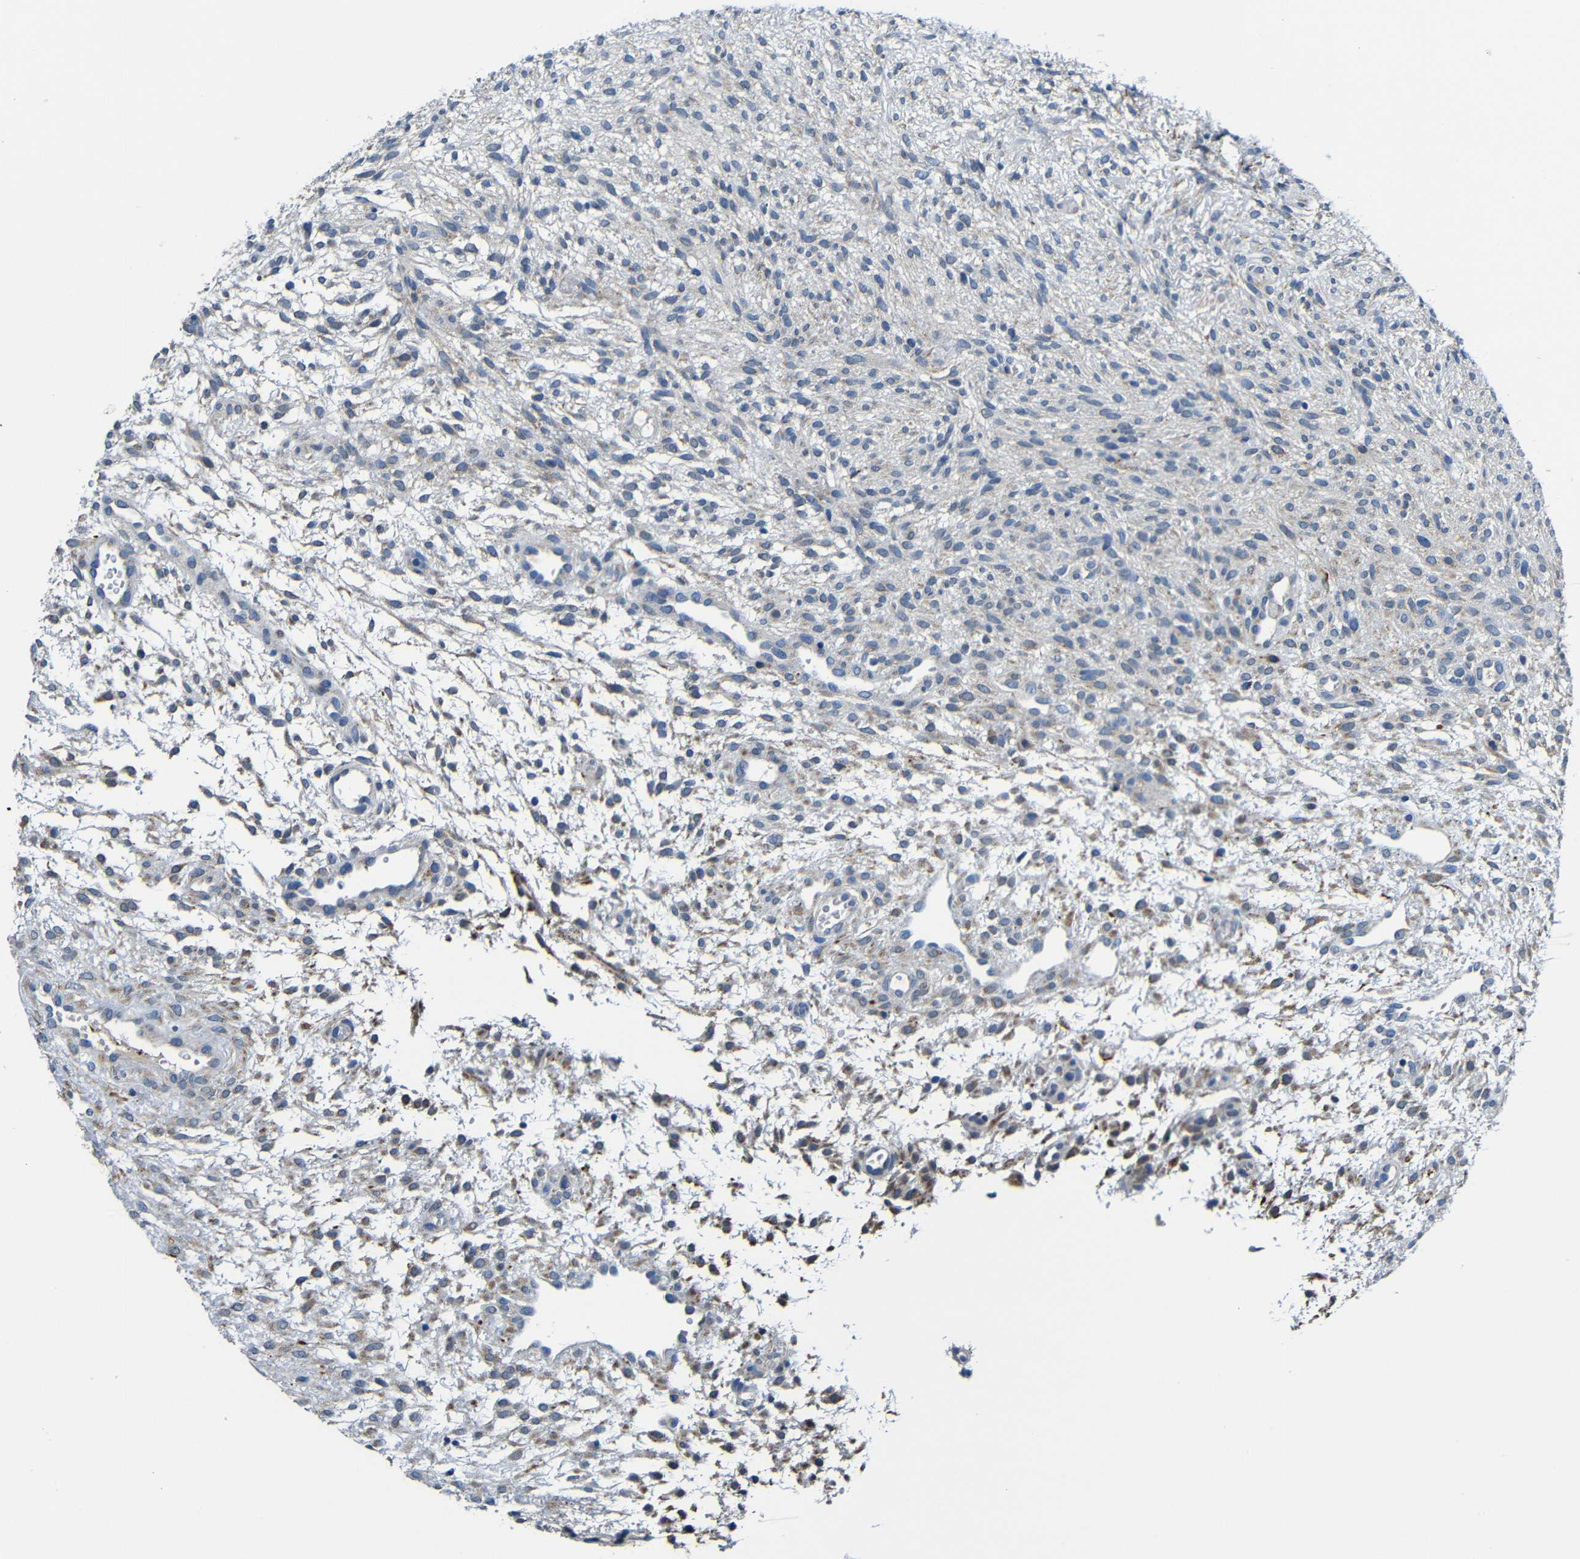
{"staining": {"intensity": "weak", "quantity": "25%-75%", "location": "cytoplasmic/membranous"}, "tissue": "ovary", "cell_type": "Ovarian stroma cells", "image_type": "normal", "snomed": [{"axis": "morphology", "description": "Normal tissue, NOS"}, {"axis": "morphology", "description": "Cyst, NOS"}, {"axis": "topography", "description": "Ovary"}], "caption": "A micrograph showing weak cytoplasmic/membranous staining in approximately 25%-75% of ovarian stroma cells in benign ovary, as visualized by brown immunohistochemical staining.", "gene": "FKBP14", "patient": {"sex": "female", "age": 18}}